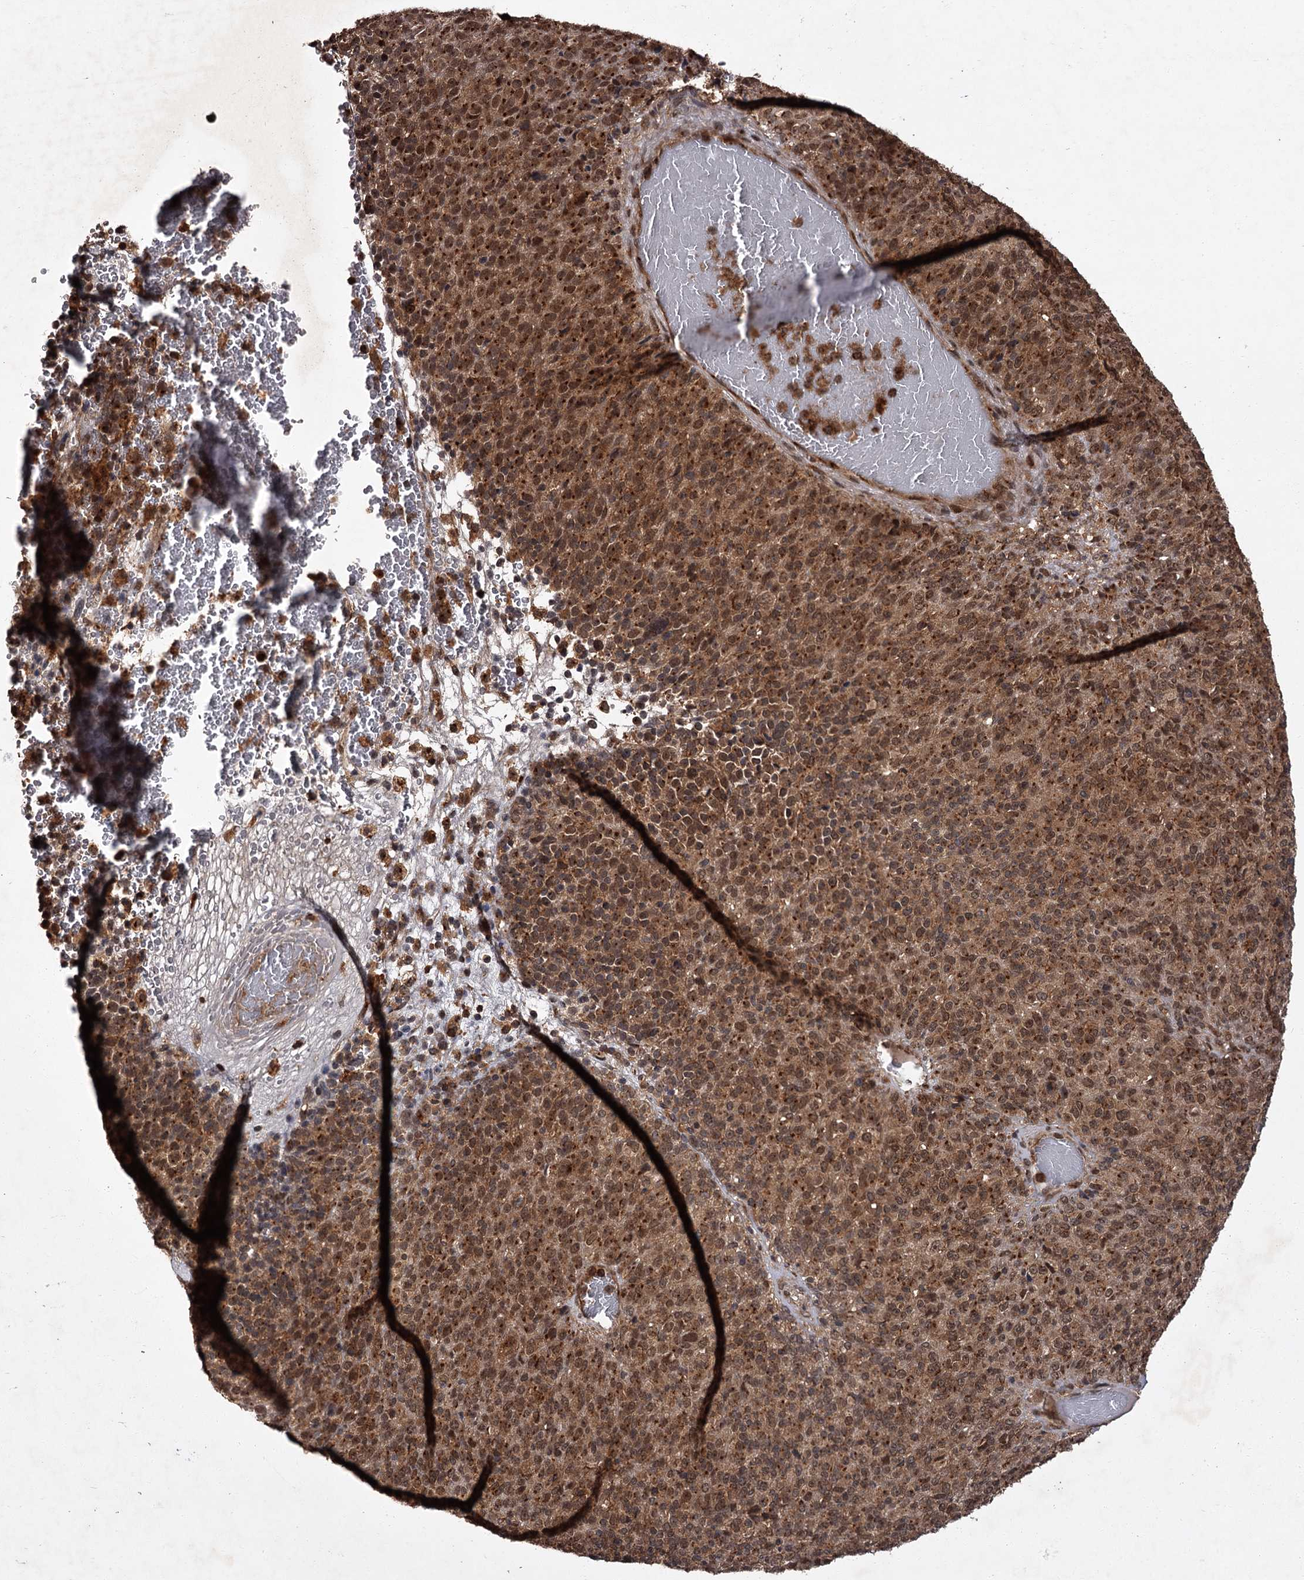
{"staining": {"intensity": "moderate", "quantity": ">75%", "location": "cytoplasmic/membranous,nuclear"}, "tissue": "melanoma", "cell_type": "Tumor cells", "image_type": "cancer", "snomed": [{"axis": "morphology", "description": "Malignant melanoma, Metastatic site"}, {"axis": "topography", "description": "Brain"}], "caption": "Protein analysis of malignant melanoma (metastatic site) tissue reveals moderate cytoplasmic/membranous and nuclear positivity in about >75% of tumor cells. (brown staining indicates protein expression, while blue staining denotes nuclei).", "gene": "TBC1D23", "patient": {"sex": "female", "age": 56}}